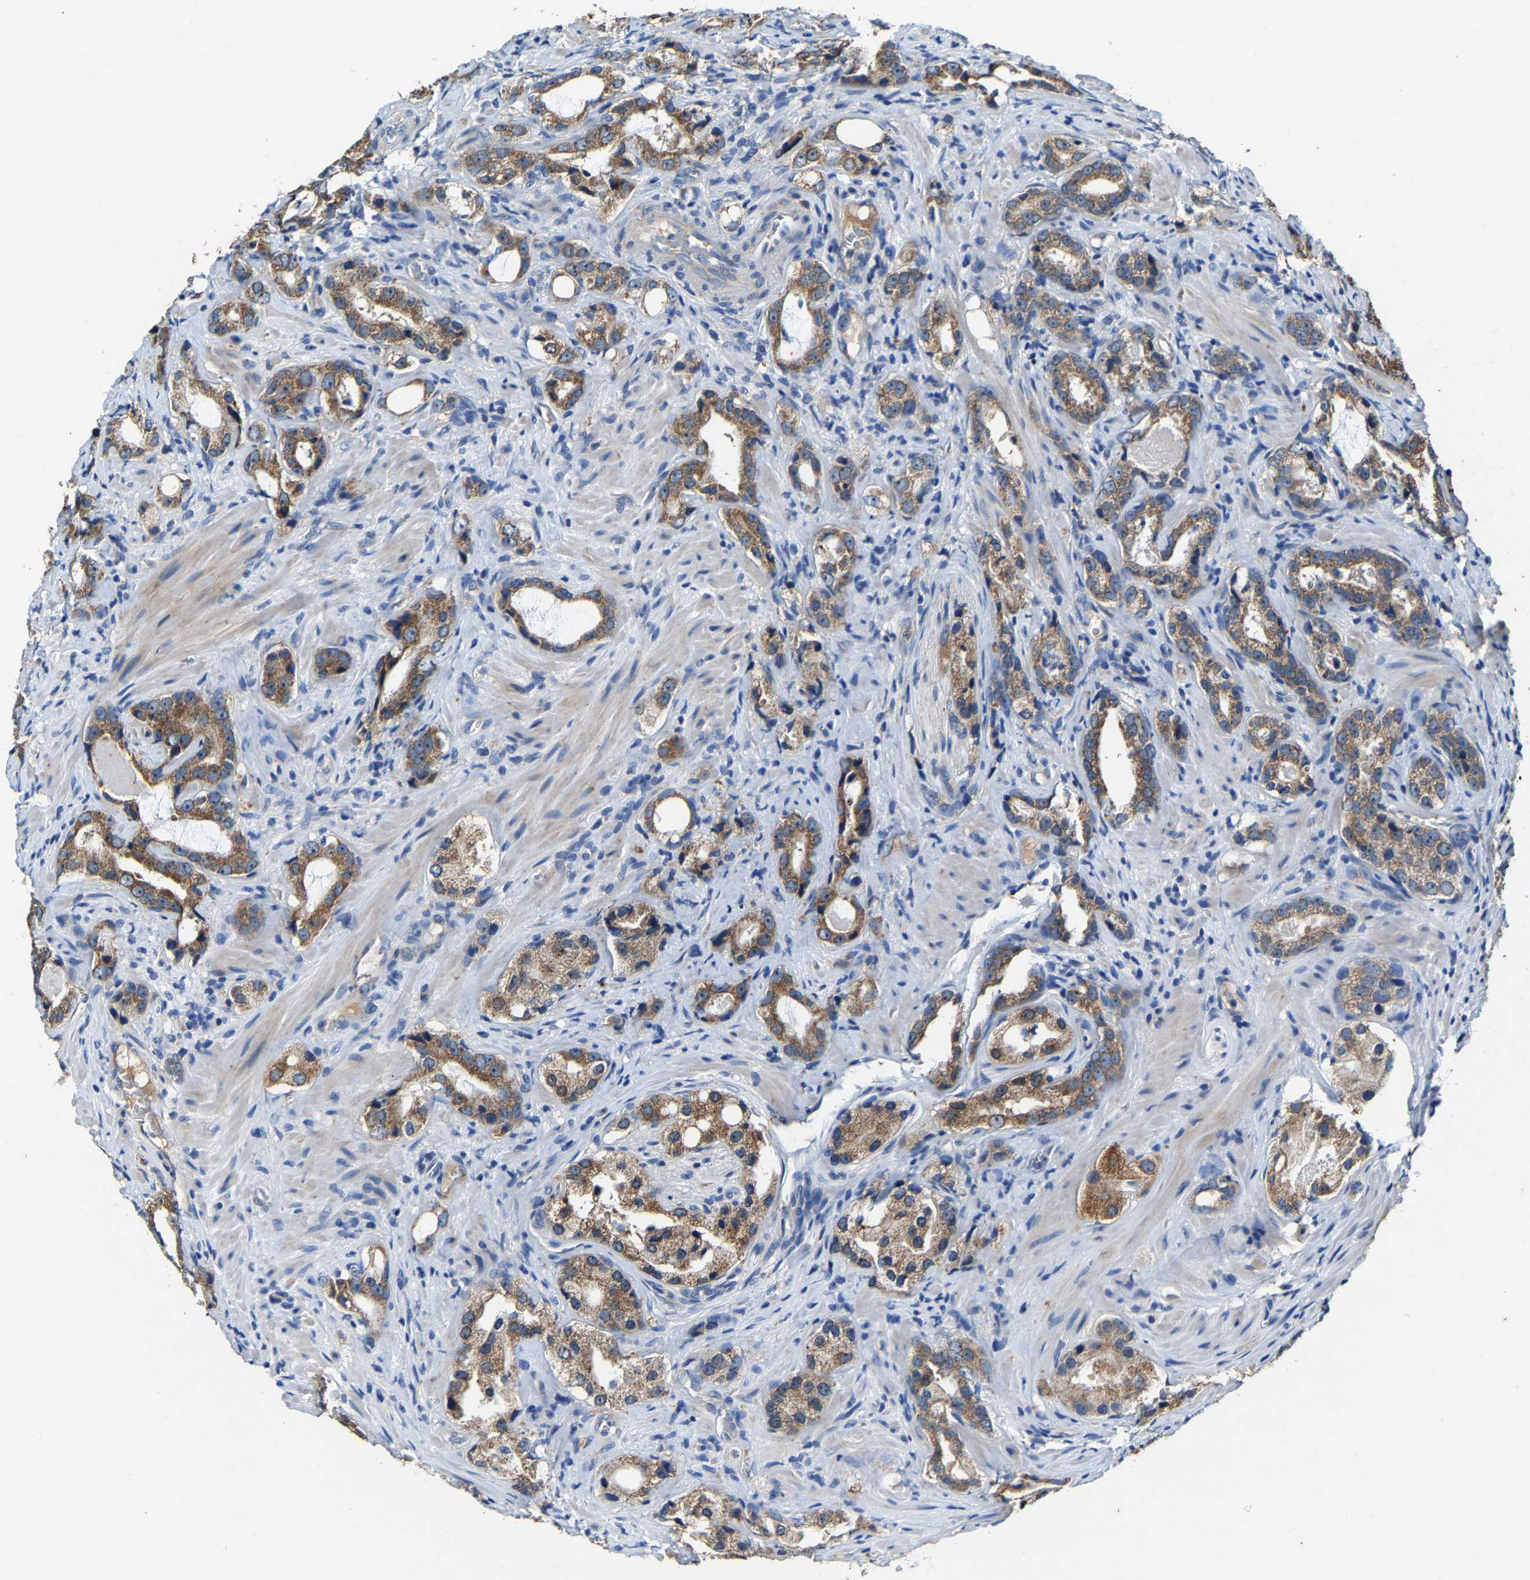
{"staining": {"intensity": "moderate", "quantity": ">75%", "location": "cytoplasmic/membranous"}, "tissue": "prostate cancer", "cell_type": "Tumor cells", "image_type": "cancer", "snomed": [{"axis": "morphology", "description": "Adenocarcinoma, High grade"}, {"axis": "topography", "description": "Prostate"}], "caption": "This is a photomicrograph of immunohistochemistry (IHC) staining of high-grade adenocarcinoma (prostate), which shows moderate staining in the cytoplasmic/membranous of tumor cells.", "gene": "SLC25A25", "patient": {"sex": "male", "age": 63}}